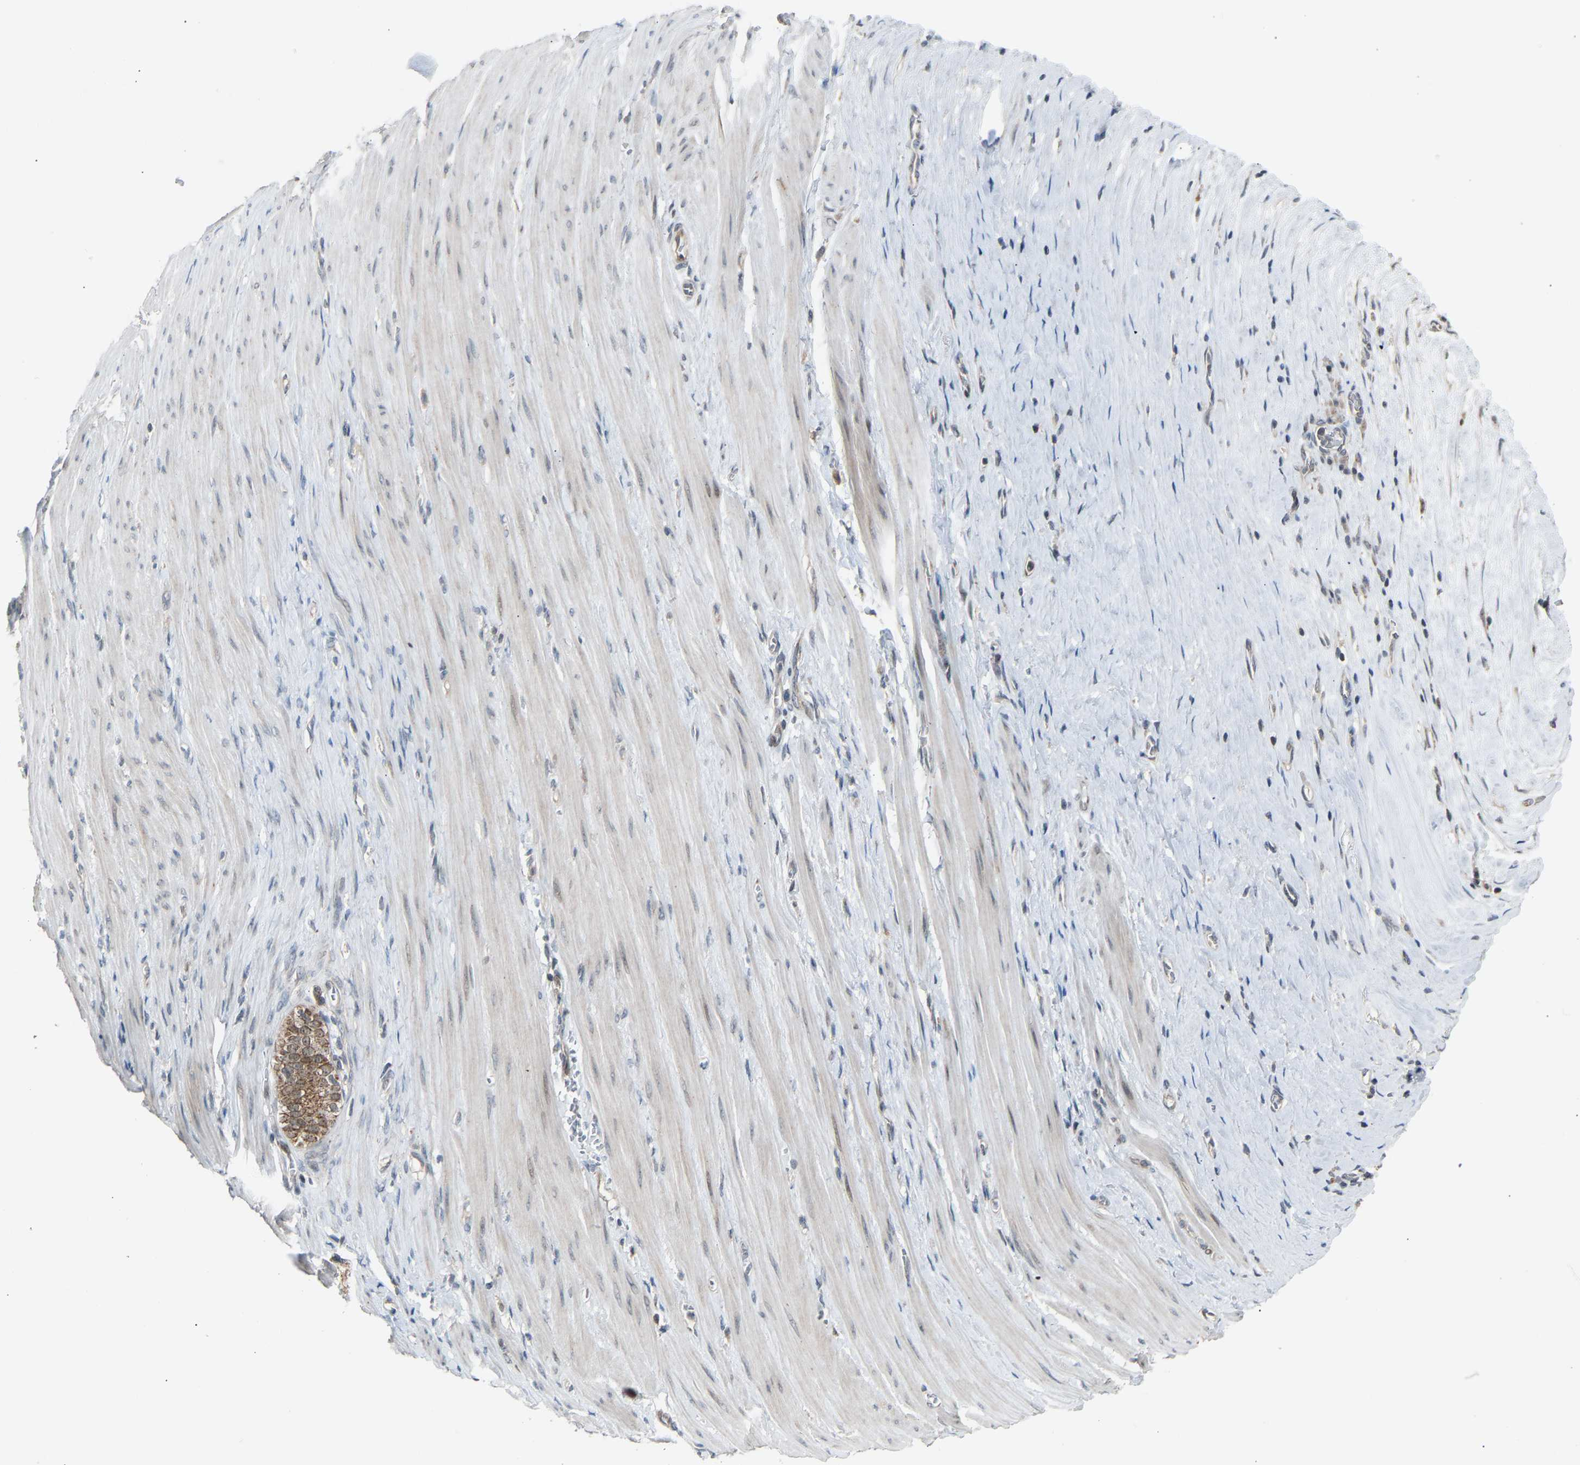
{"staining": {"intensity": "moderate", "quantity": ">75%", "location": "cytoplasmic/membranous"}, "tissue": "pancreatic cancer", "cell_type": "Tumor cells", "image_type": "cancer", "snomed": [{"axis": "morphology", "description": "Adenocarcinoma, NOS"}, {"axis": "topography", "description": "Pancreas"}], "caption": "A brown stain highlights moderate cytoplasmic/membranous staining of a protein in adenocarcinoma (pancreatic) tumor cells. The staining was performed using DAB to visualize the protein expression in brown, while the nuclei were stained in blue with hematoxylin (Magnification: 20x).", "gene": "SLIRP", "patient": {"sex": "male", "age": 69}}